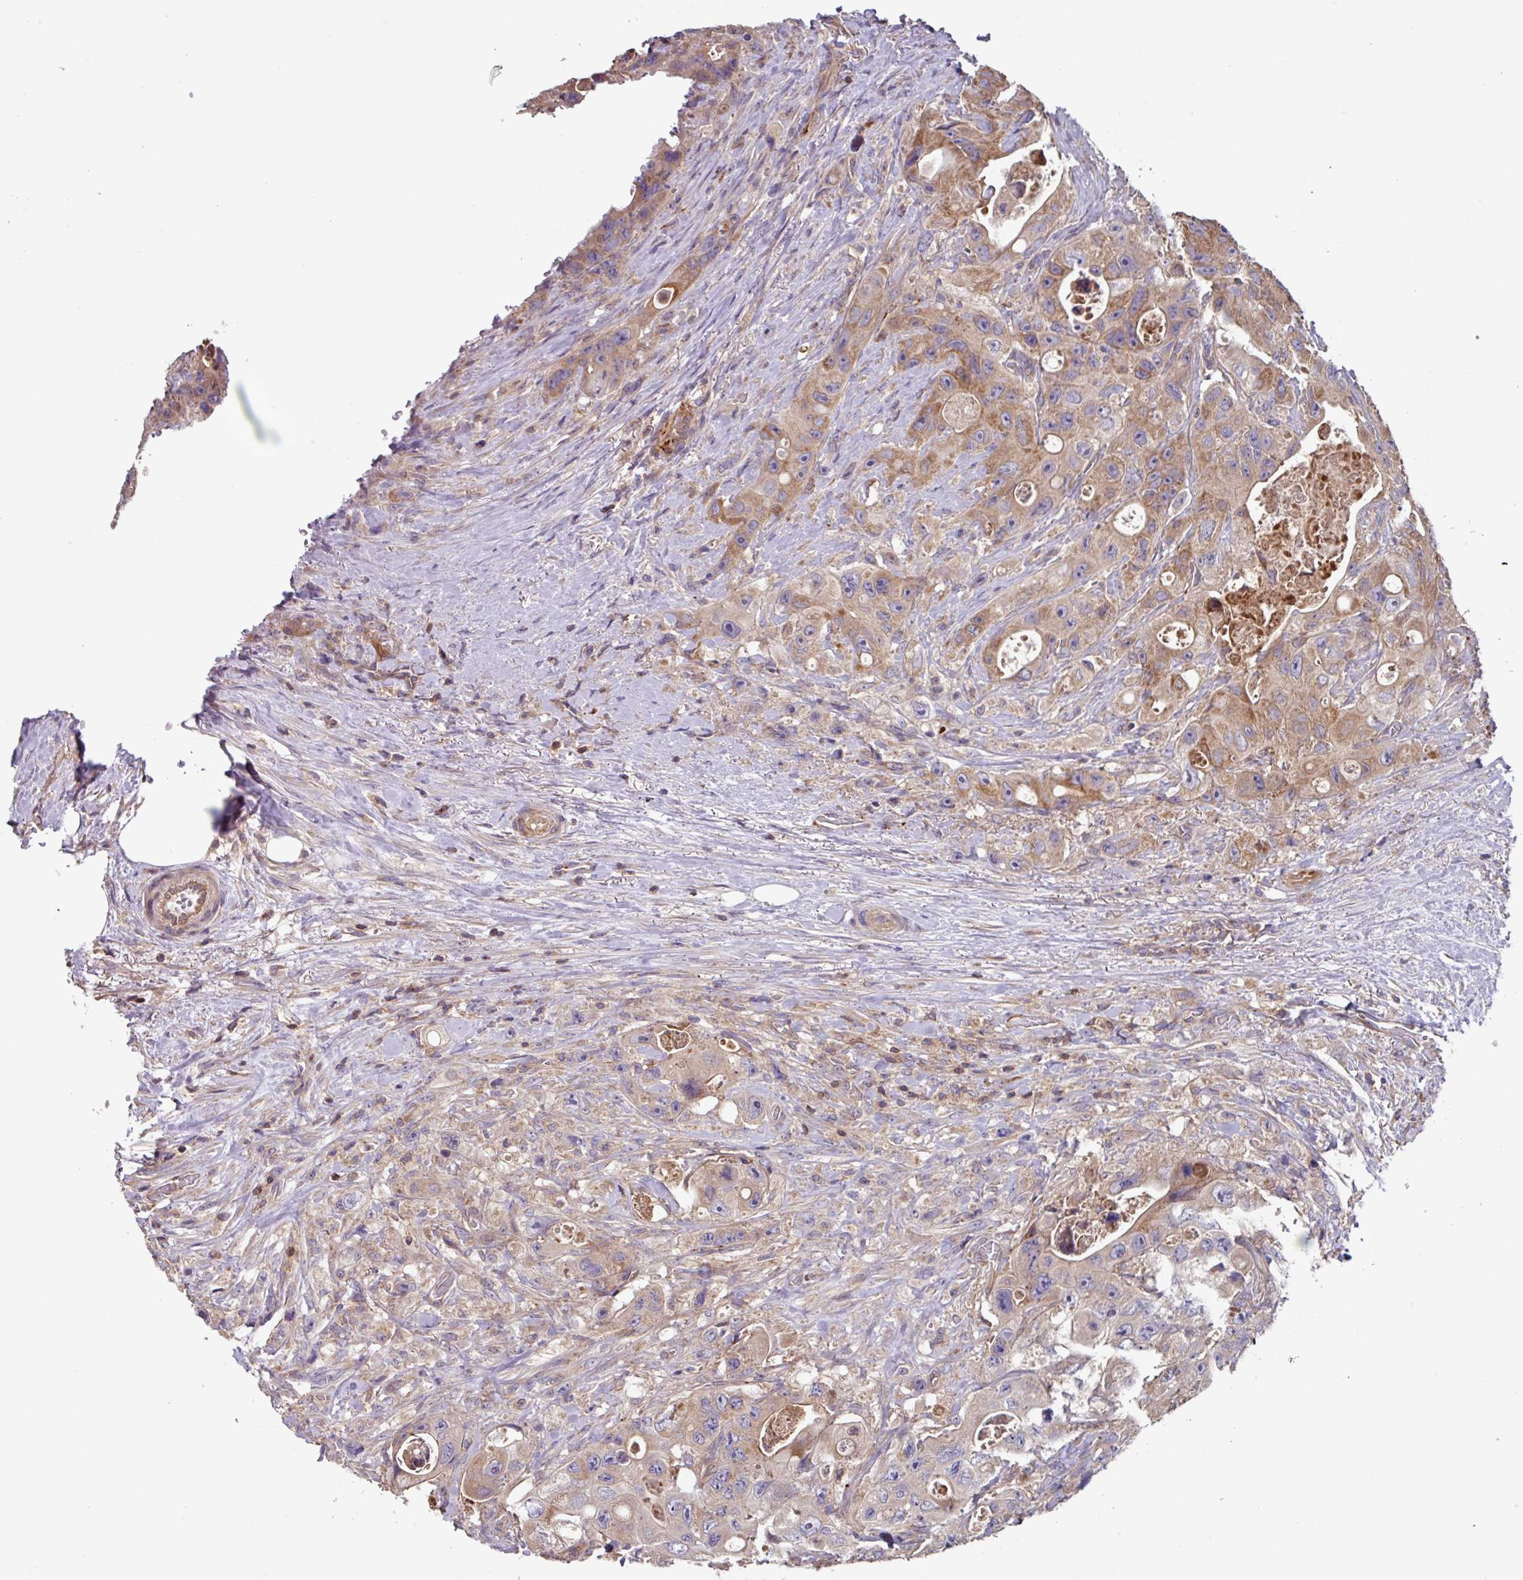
{"staining": {"intensity": "moderate", "quantity": "25%-75%", "location": "cytoplasmic/membranous"}, "tissue": "colorectal cancer", "cell_type": "Tumor cells", "image_type": "cancer", "snomed": [{"axis": "morphology", "description": "Adenocarcinoma, NOS"}, {"axis": "topography", "description": "Colon"}], "caption": "A high-resolution image shows immunohistochemistry (IHC) staining of adenocarcinoma (colorectal), which displays moderate cytoplasmic/membranous positivity in about 25%-75% of tumor cells.", "gene": "PLEKHD1", "patient": {"sex": "female", "age": 46}}